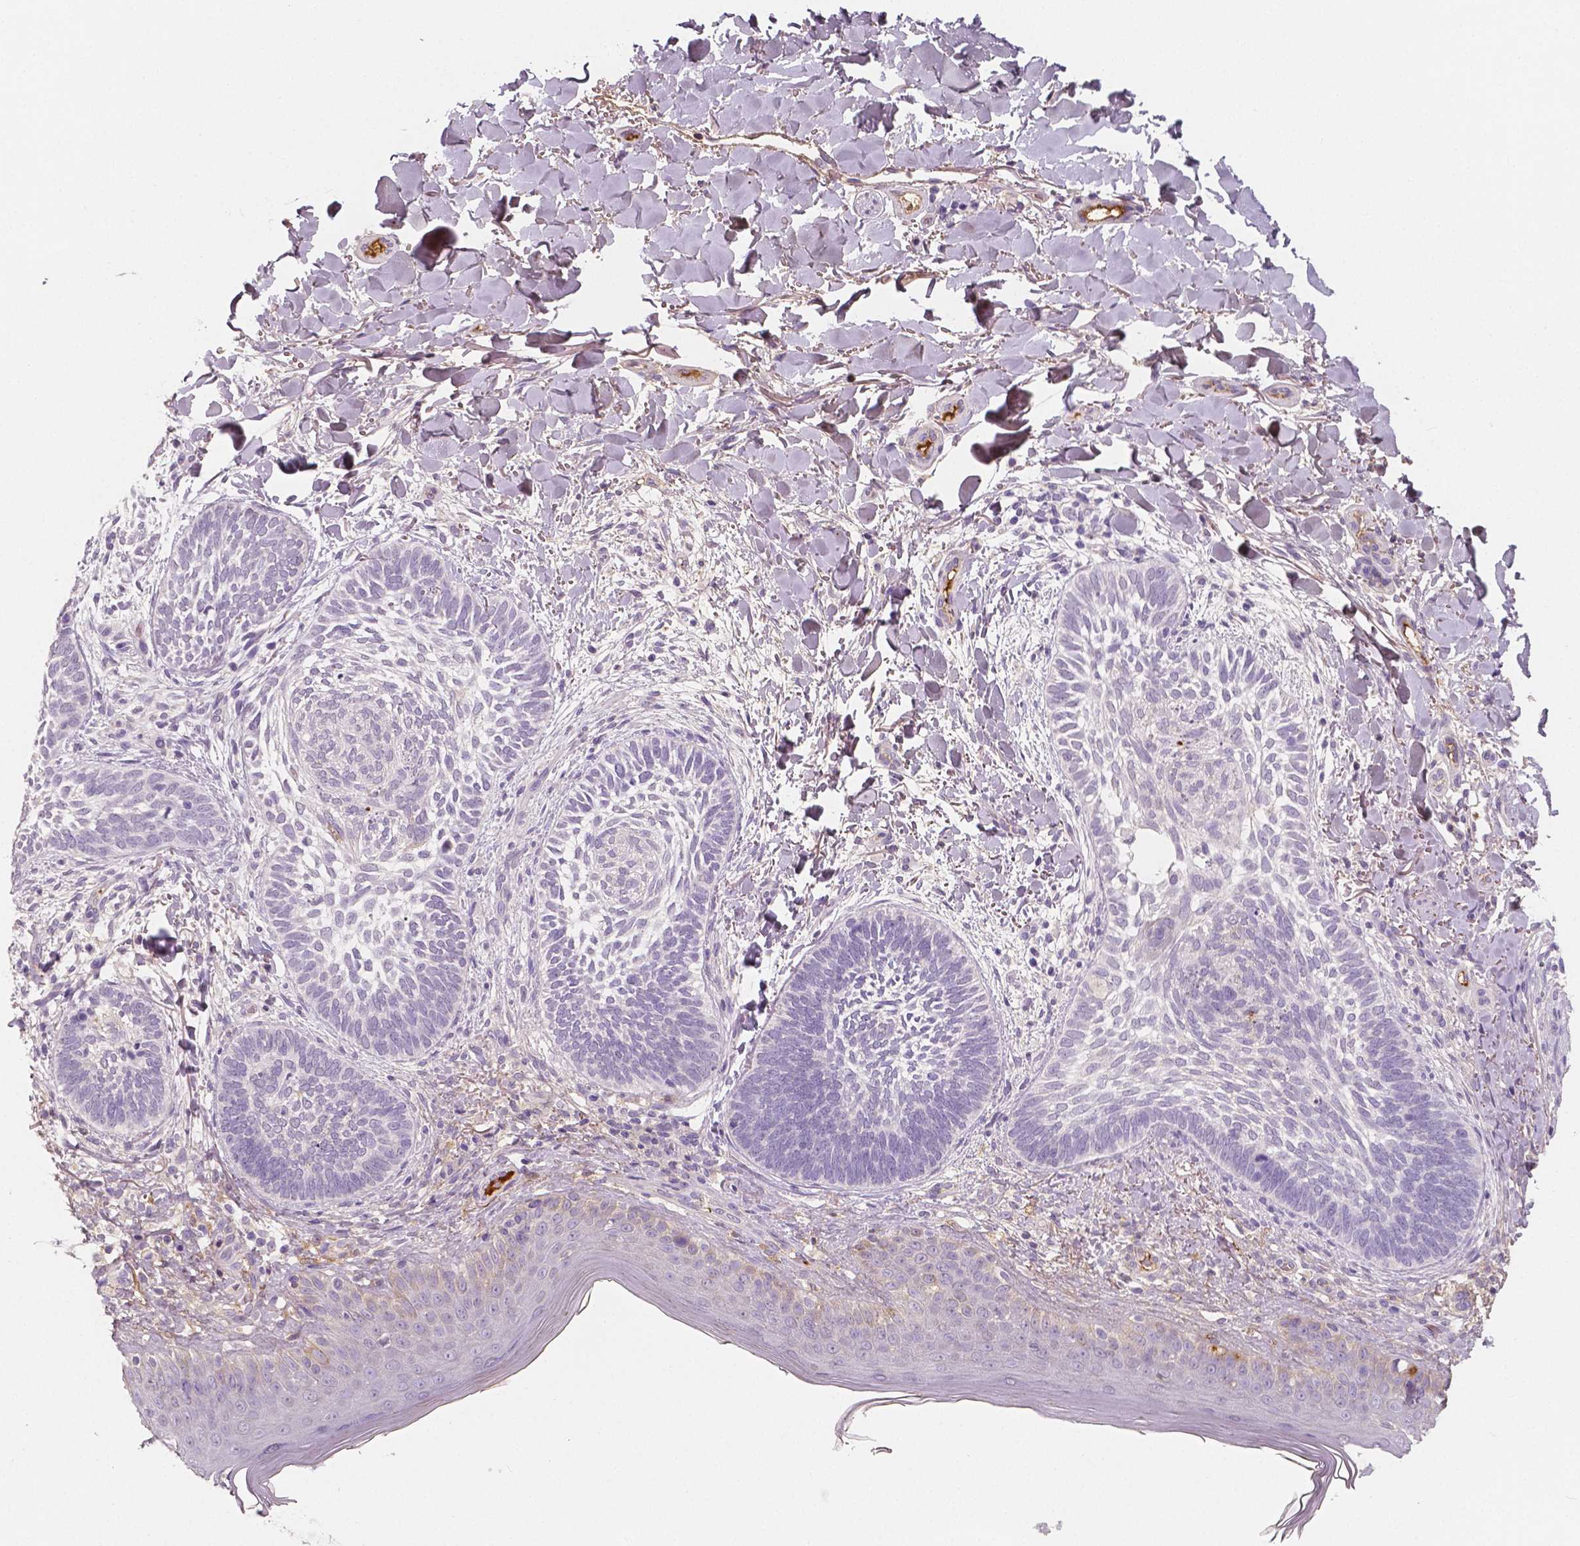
{"staining": {"intensity": "negative", "quantity": "none", "location": "none"}, "tissue": "skin cancer", "cell_type": "Tumor cells", "image_type": "cancer", "snomed": [{"axis": "morphology", "description": "Normal tissue, NOS"}, {"axis": "morphology", "description": "Basal cell carcinoma"}, {"axis": "topography", "description": "Skin"}], "caption": "Immunohistochemical staining of basal cell carcinoma (skin) exhibits no significant staining in tumor cells.", "gene": "APOA4", "patient": {"sex": "male", "age": 46}}